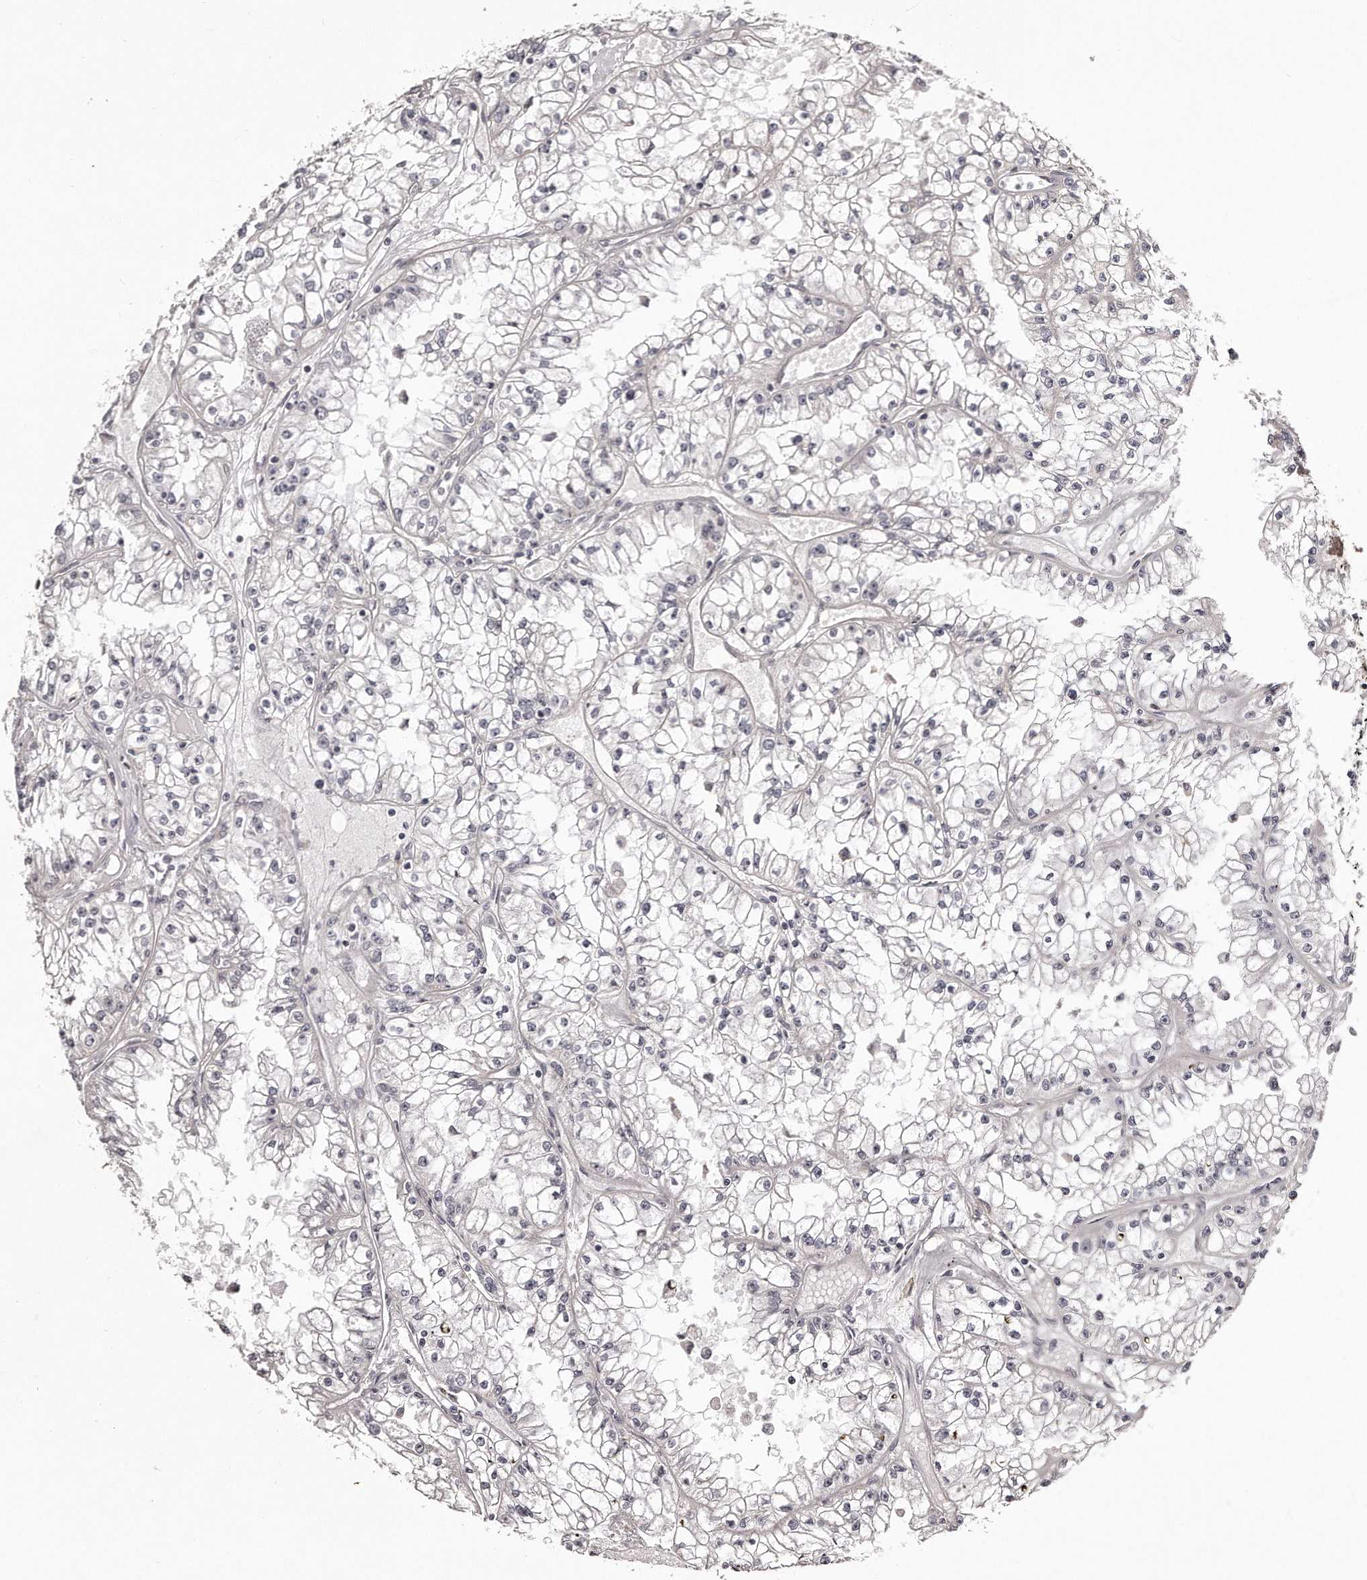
{"staining": {"intensity": "negative", "quantity": "none", "location": "none"}, "tissue": "renal cancer", "cell_type": "Tumor cells", "image_type": "cancer", "snomed": [{"axis": "morphology", "description": "Adenocarcinoma, NOS"}, {"axis": "topography", "description": "Kidney"}], "caption": "Immunohistochemistry (IHC) of human renal cancer displays no expression in tumor cells.", "gene": "TRAPPC14", "patient": {"sex": "male", "age": 56}}